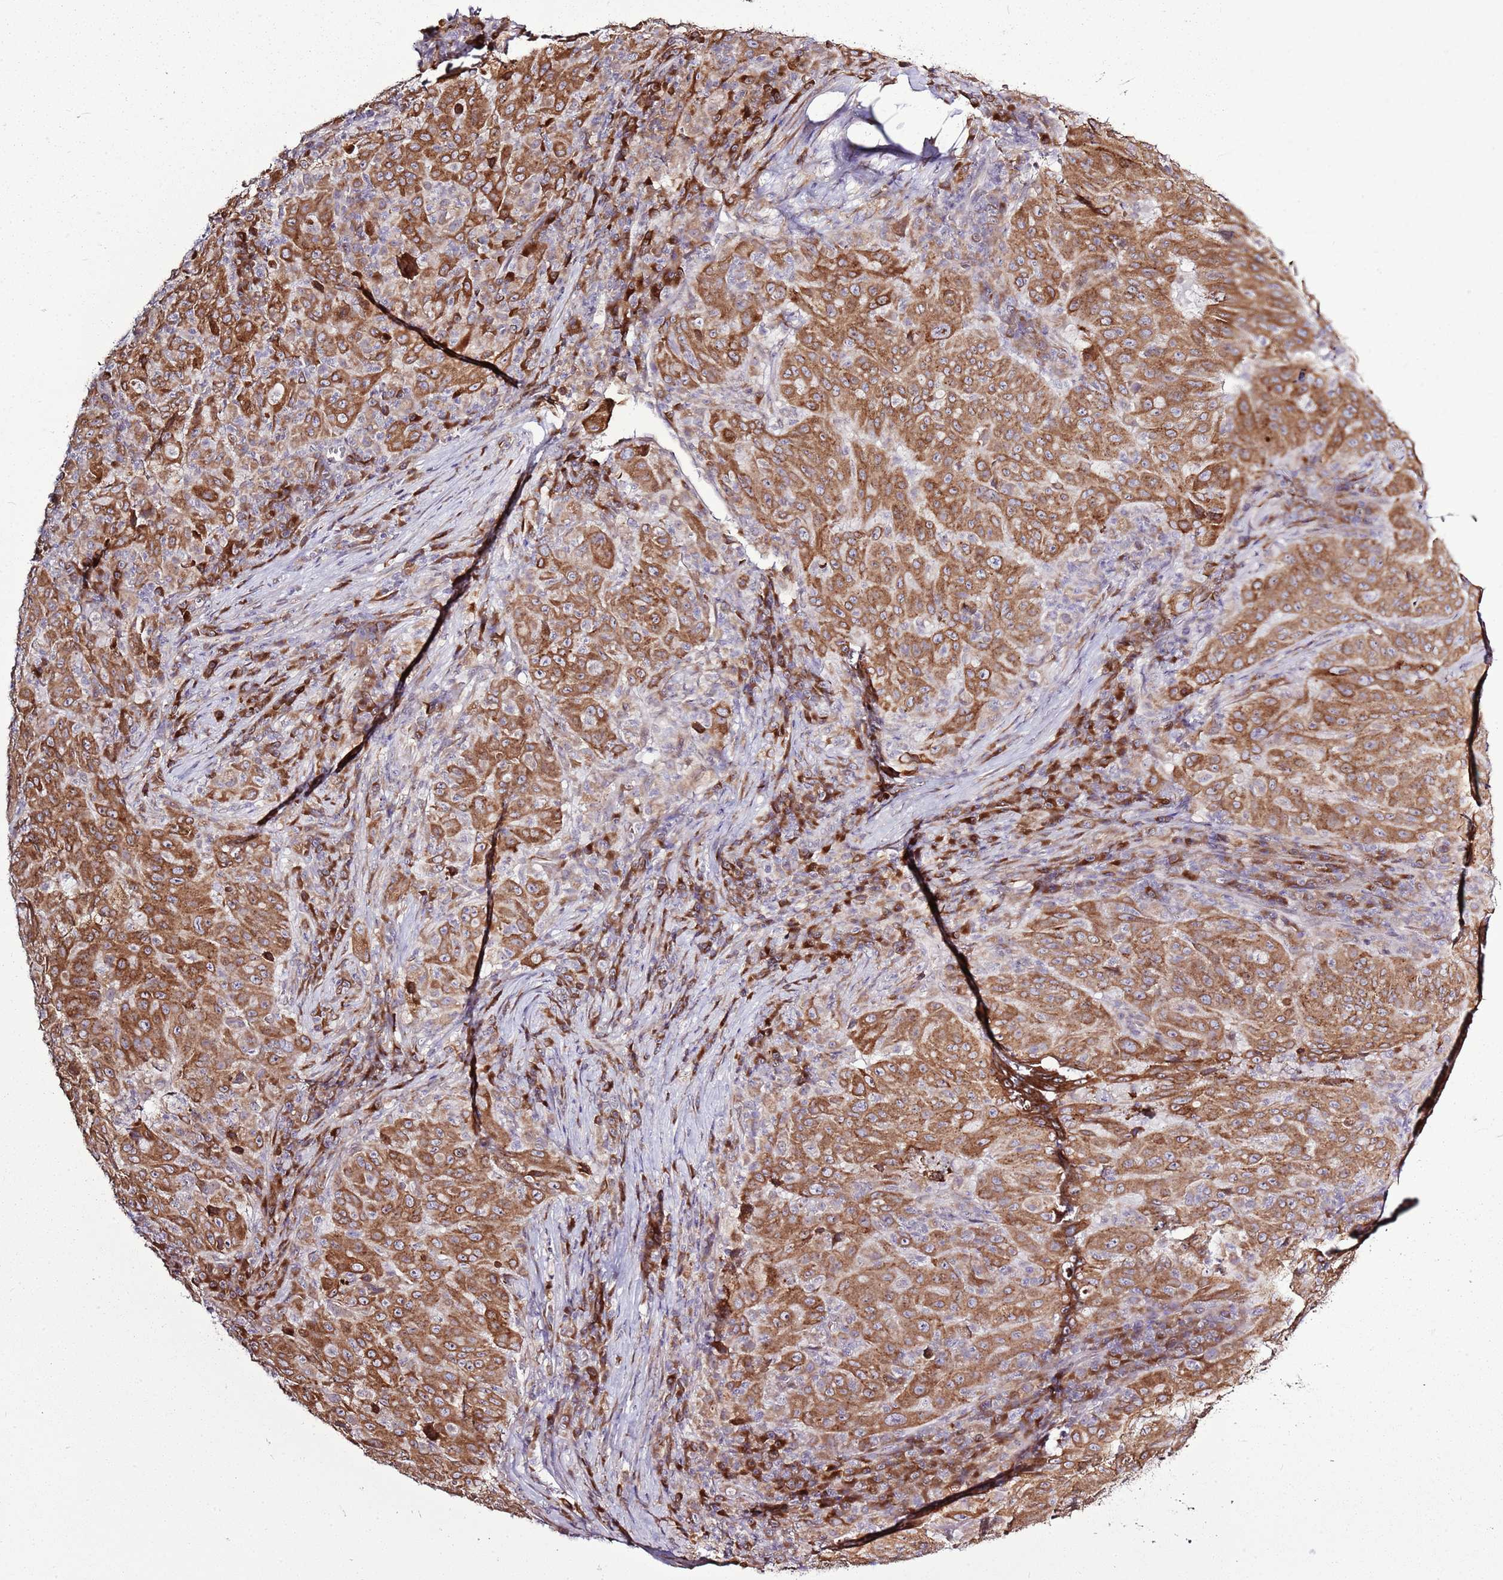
{"staining": {"intensity": "strong", "quantity": ">75%", "location": "cytoplasmic/membranous"}, "tissue": "pancreatic cancer", "cell_type": "Tumor cells", "image_type": "cancer", "snomed": [{"axis": "morphology", "description": "Adenocarcinoma, NOS"}, {"axis": "topography", "description": "Pancreas"}], "caption": "Immunohistochemical staining of adenocarcinoma (pancreatic) exhibits high levels of strong cytoplasmic/membranous expression in about >75% of tumor cells.", "gene": "TMED10", "patient": {"sex": "male", "age": 63}}